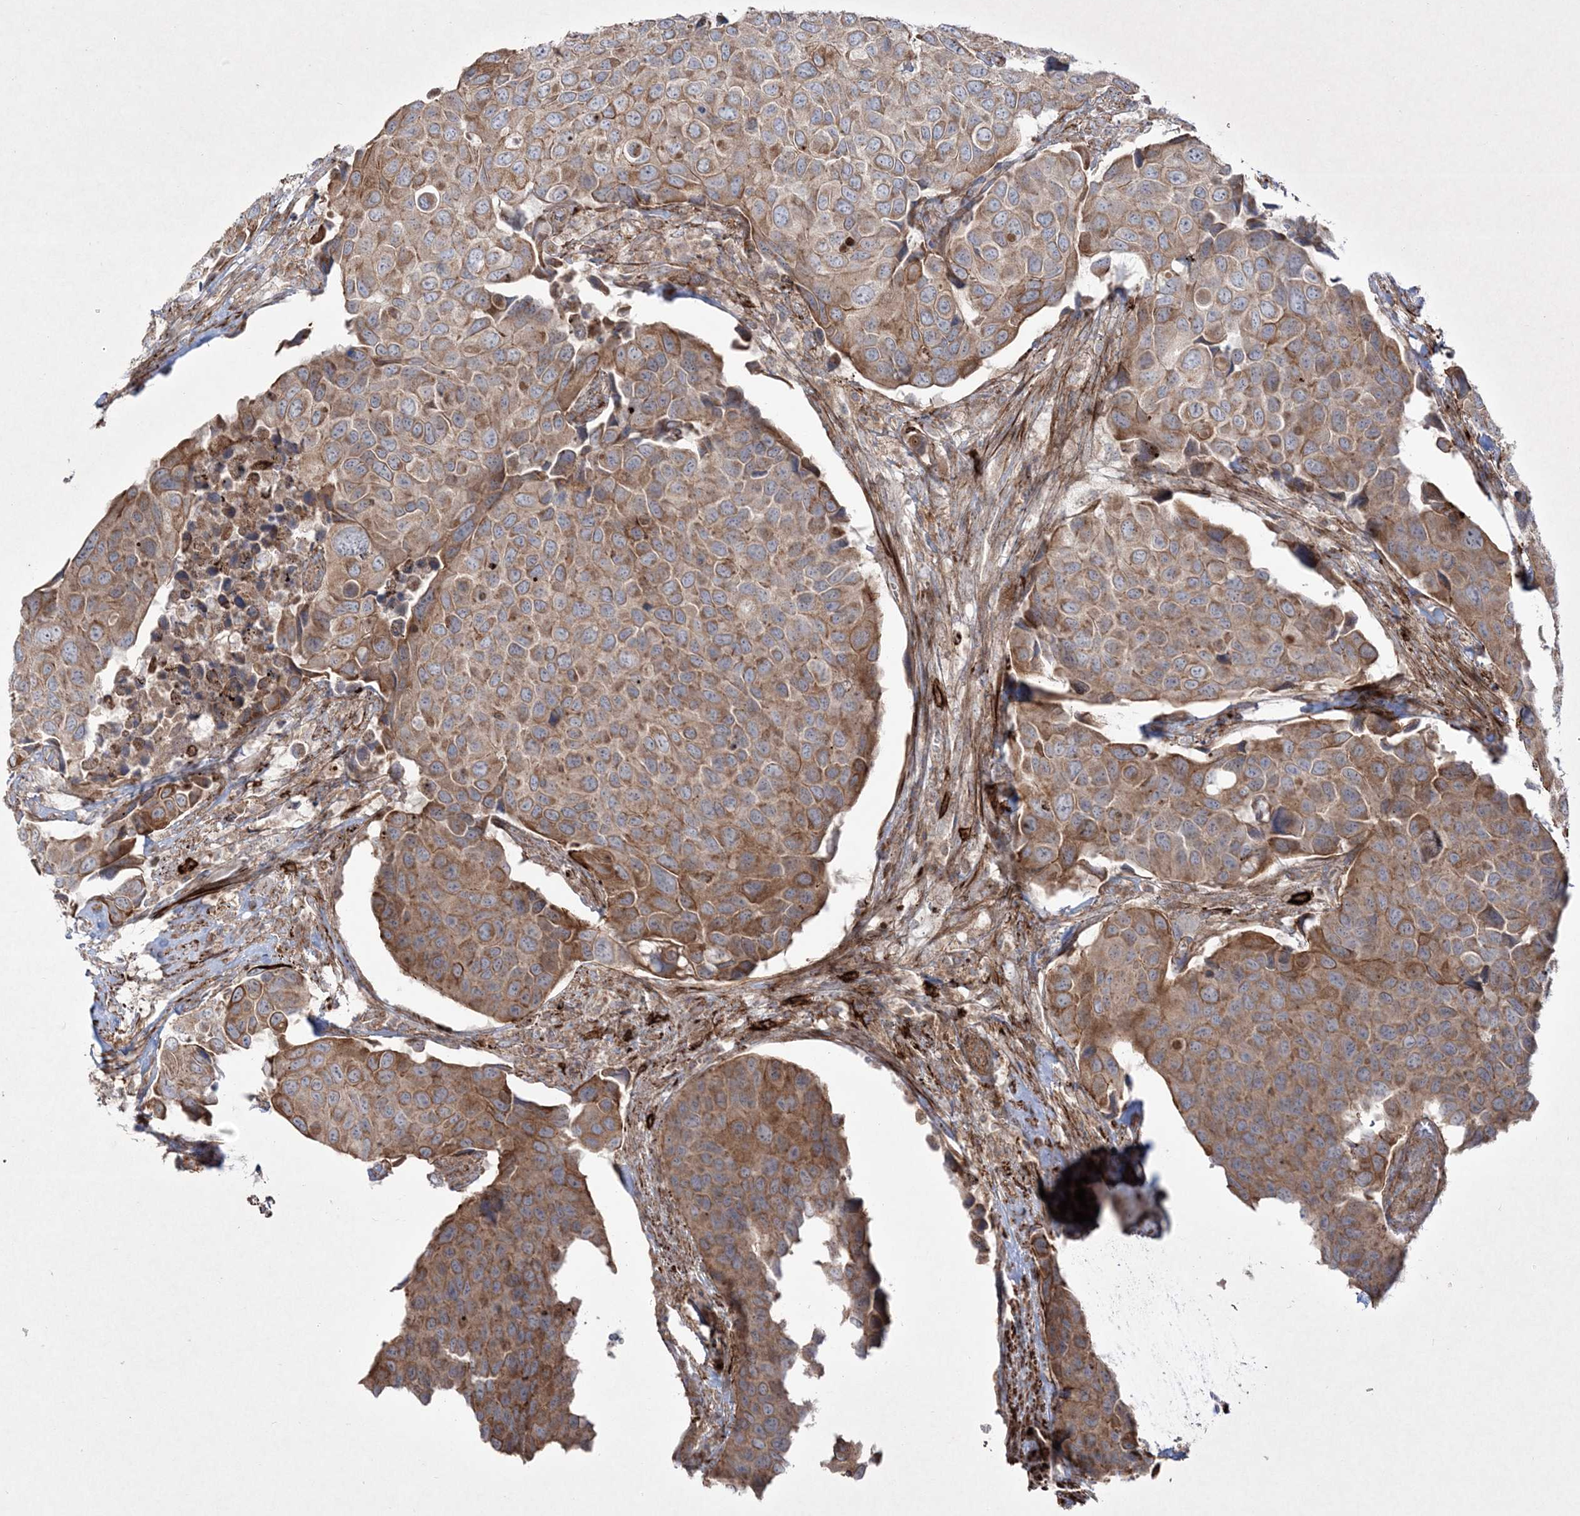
{"staining": {"intensity": "moderate", "quantity": ">75%", "location": "cytoplasmic/membranous"}, "tissue": "urothelial cancer", "cell_type": "Tumor cells", "image_type": "cancer", "snomed": [{"axis": "morphology", "description": "Urothelial carcinoma, High grade"}, {"axis": "topography", "description": "Urinary bladder"}], "caption": "High-power microscopy captured an IHC histopathology image of urothelial cancer, revealing moderate cytoplasmic/membranous expression in approximately >75% of tumor cells.", "gene": "RICTOR", "patient": {"sex": "male", "age": 74}}